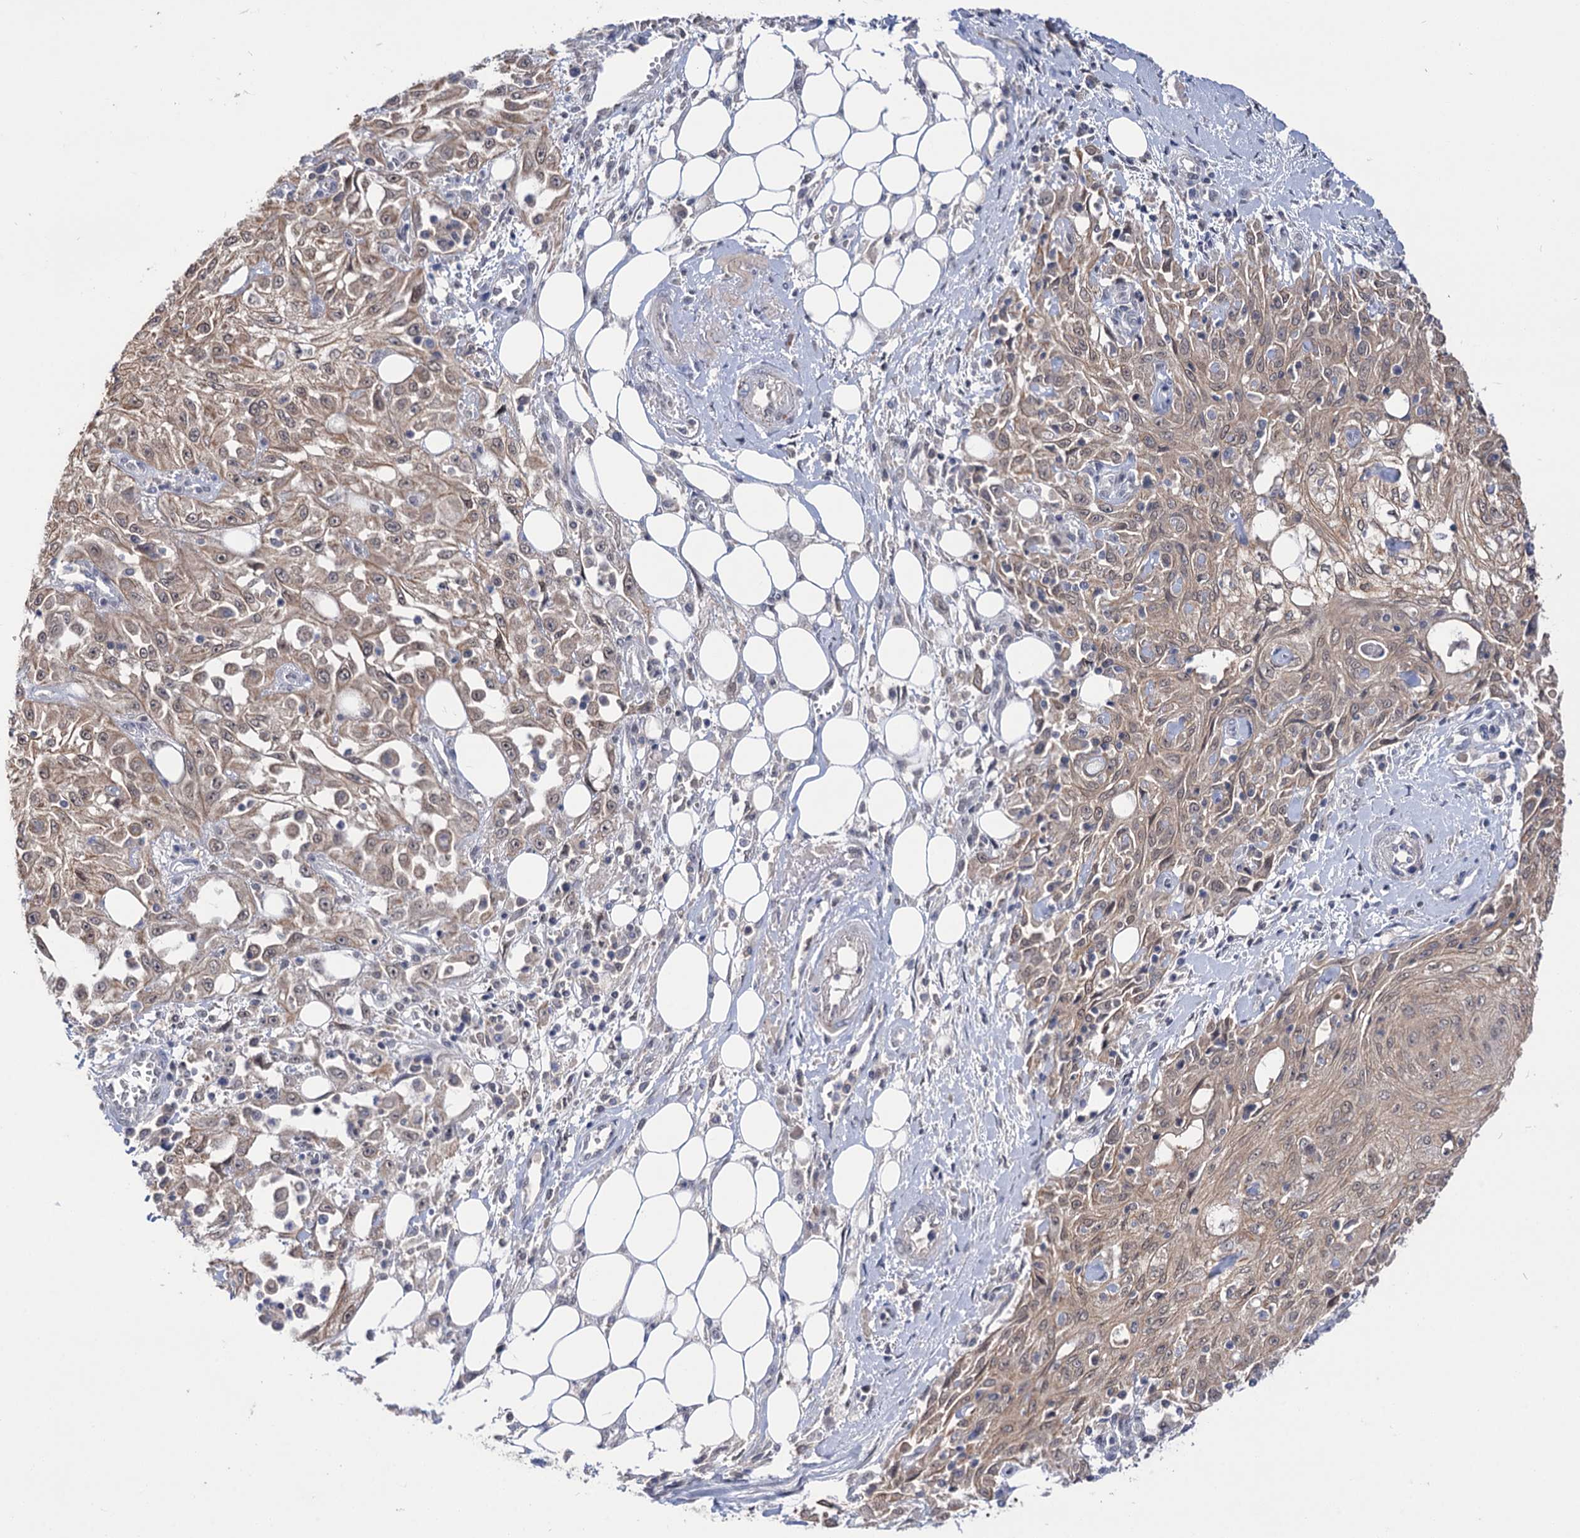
{"staining": {"intensity": "weak", "quantity": ">75%", "location": "cytoplasmic/membranous"}, "tissue": "skin cancer", "cell_type": "Tumor cells", "image_type": "cancer", "snomed": [{"axis": "morphology", "description": "Squamous cell carcinoma, NOS"}, {"axis": "morphology", "description": "Squamous cell carcinoma, metastatic, NOS"}, {"axis": "topography", "description": "Skin"}, {"axis": "topography", "description": "Lymph node"}], "caption": "This is an image of IHC staining of skin cancer (metastatic squamous cell carcinoma), which shows weak staining in the cytoplasmic/membranous of tumor cells.", "gene": "NEK10", "patient": {"sex": "male", "age": 75}}